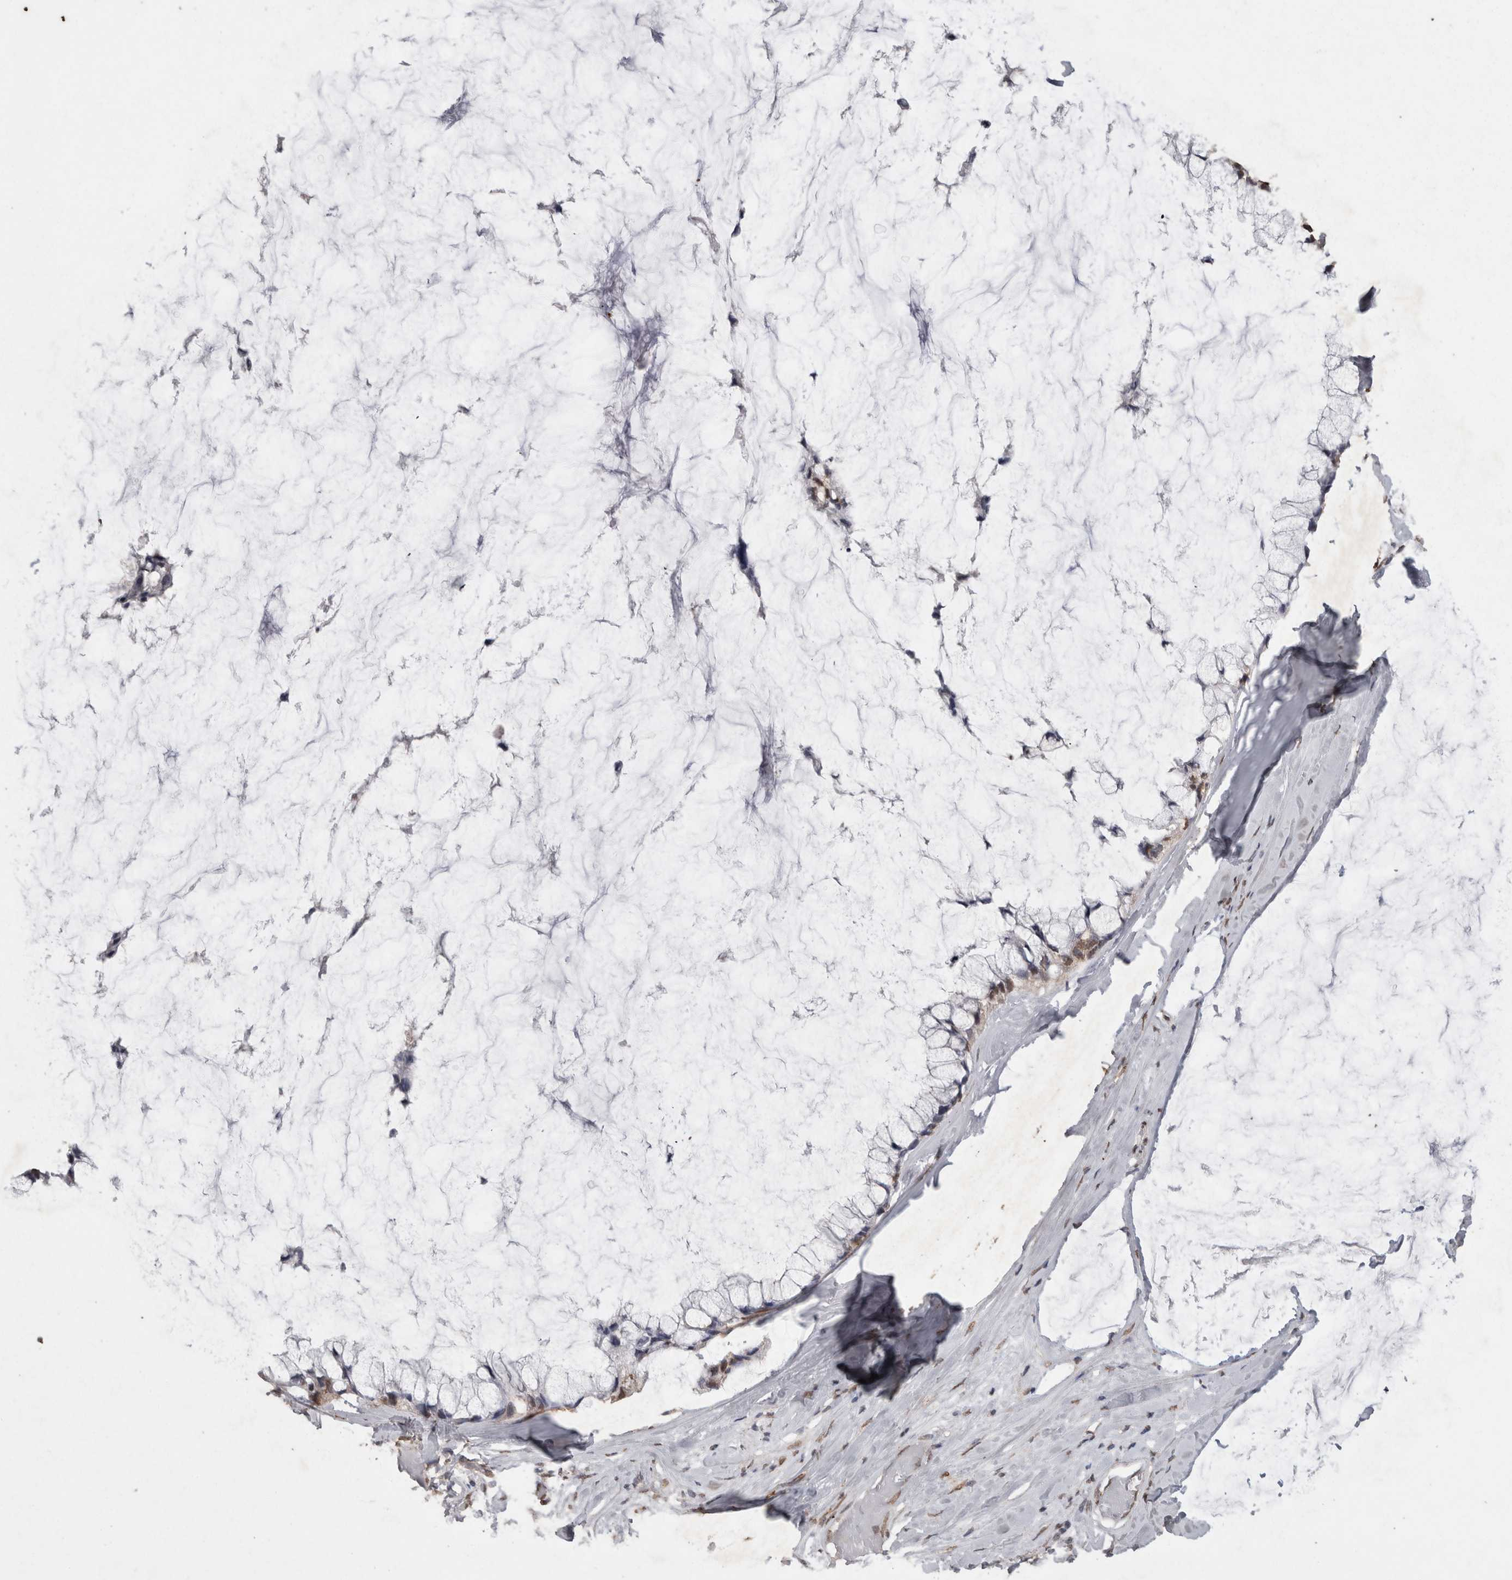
{"staining": {"intensity": "weak", "quantity": "<25%", "location": "nuclear"}, "tissue": "ovarian cancer", "cell_type": "Tumor cells", "image_type": "cancer", "snomed": [{"axis": "morphology", "description": "Cystadenocarcinoma, mucinous, NOS"}, {"axis": "topography", "description": "Ovary"}], "caption": "This image is of ovarian cancer (mucinous cystadenocarcinoma) stained with immunohistochemistry to label a protein in brown with the nuclei are counter-stained blue. There is no positivity in tumor cells.", "gene": "SMAD7", "patient": {"sex": "female", "age": 39}}